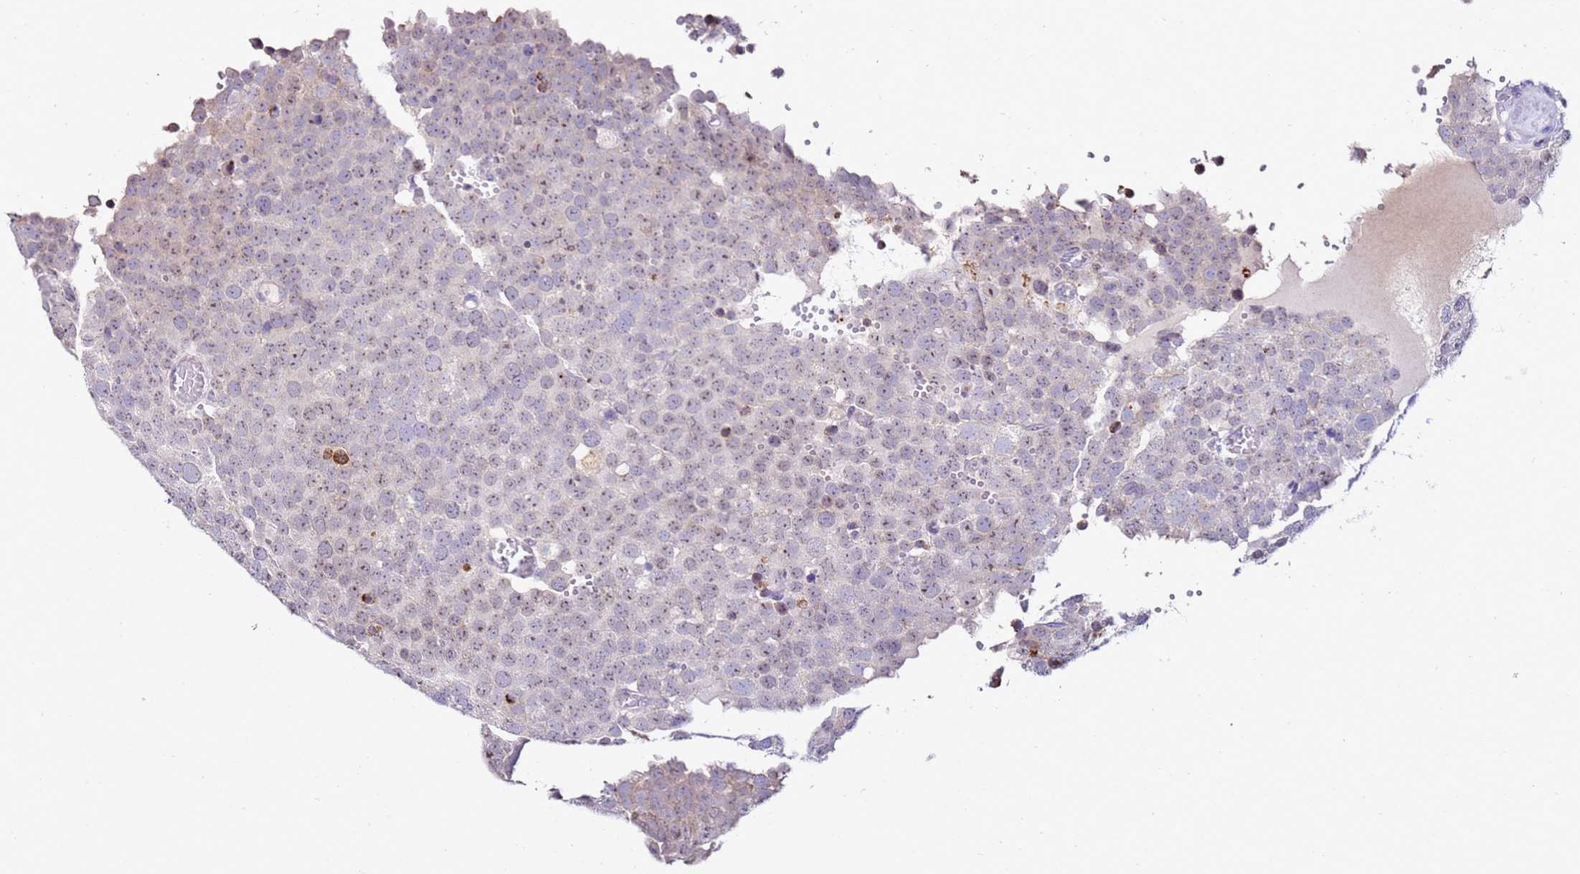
{"staining": {"intensity": "weak", "quantity": "<25%", "location": "nuclear"}, "tissue": "testis cancer", "cell_type": "Tumor cells", "image_type": "cancer", "snomed": [{"axis": "morphology", "description": "Normal tissue, NOS"}, {"axis": "morphology", "description": "Seminoma, NOS"}, {"axis": "topography", "description": "Testis"}], "caption": "This image is of testis seminoma stained with immunohistochemistry (IHC) to label a protein in brown with the nuclei are counter-stained blue. There is no staining in tumor cells.", "gene": "HGD", "patient": {"sex": "male", "age": 71}}